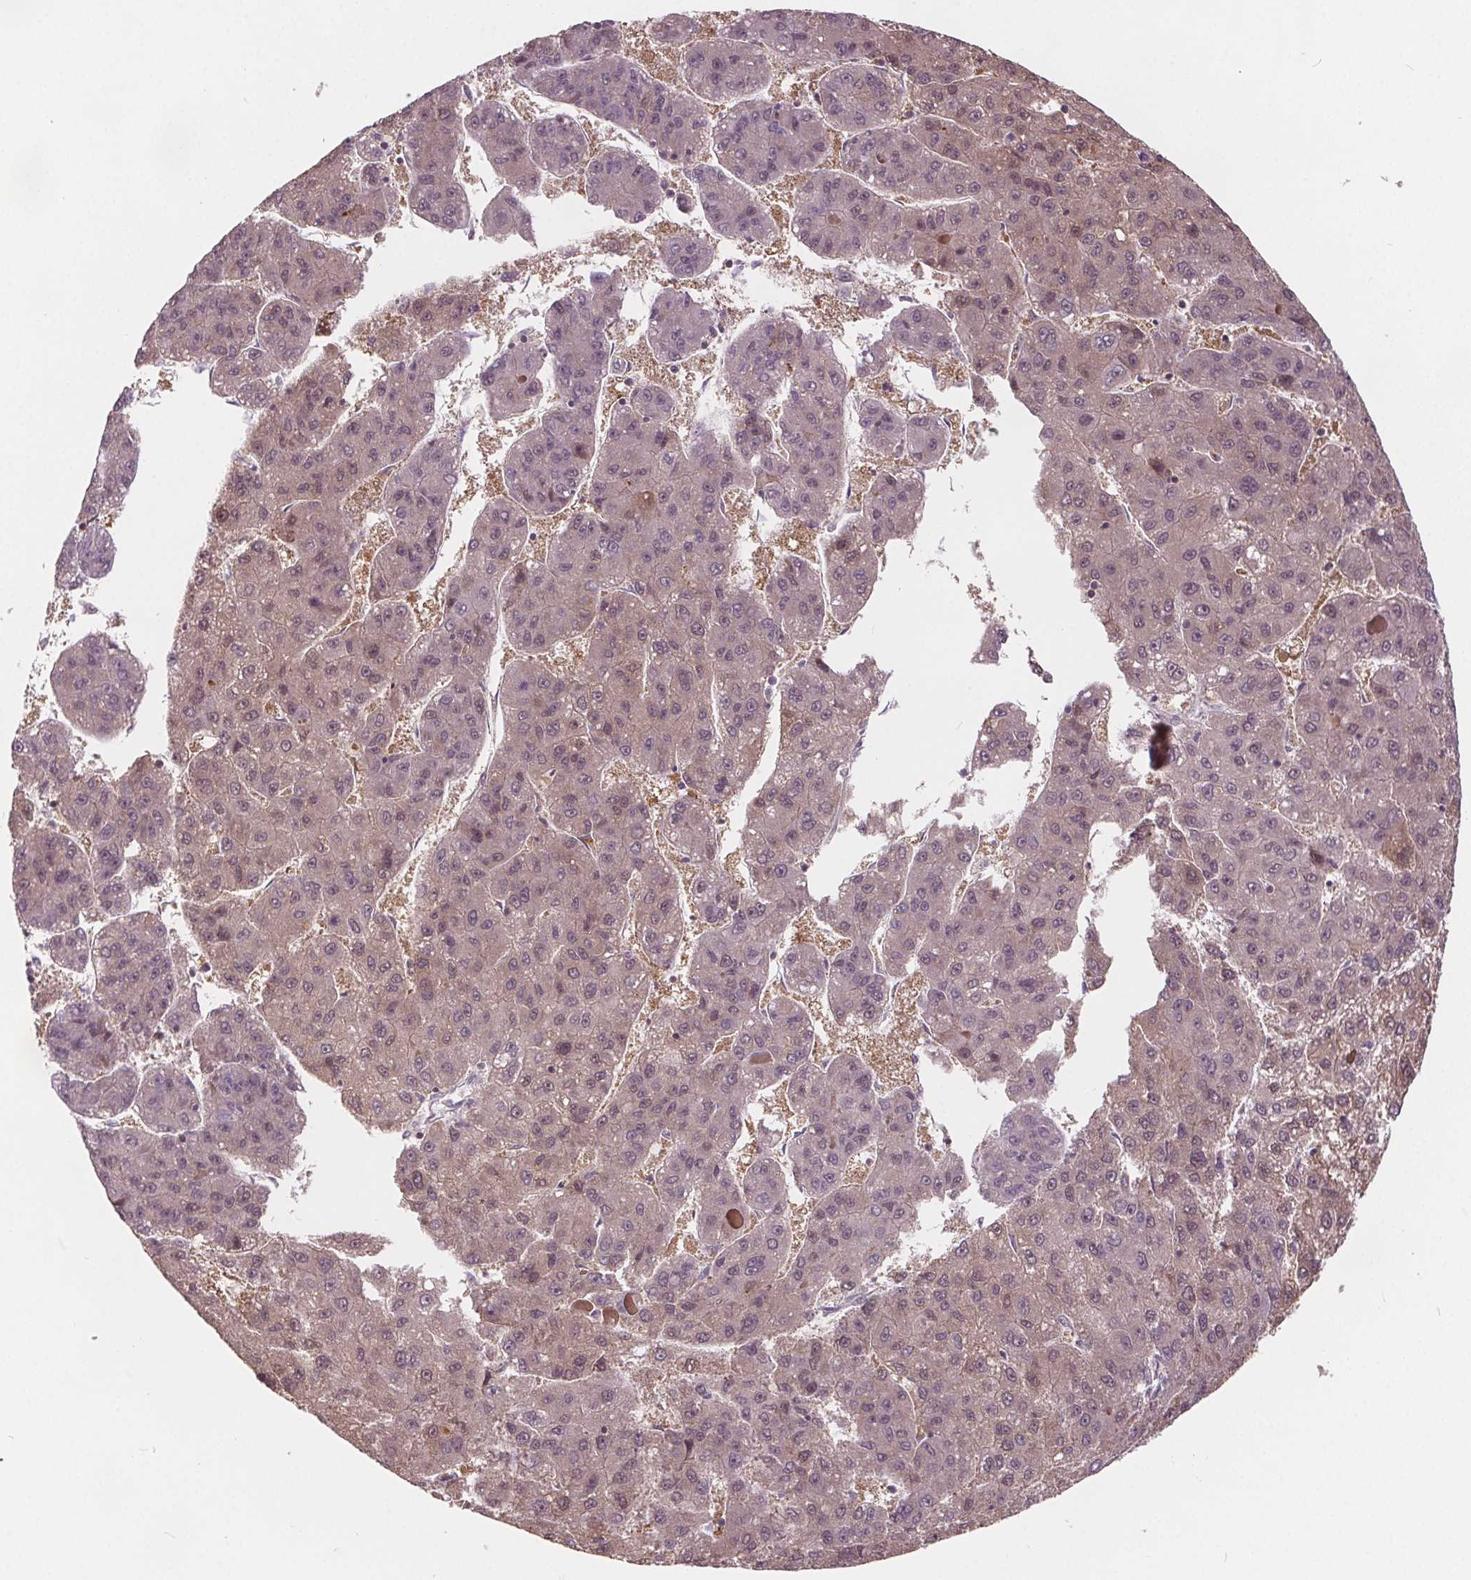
{"staining": {"intensity": "weak", "quantity": "25%-75%", "location": "cytoplasmic/membranous,nuclear"}, "tissue": "liver cancer", "cell_type": "Tumor cells", "image_type": "cancer", "snomed": [{"axis": "morphology", "description": "Carcinoma, Hepatocellular, NOS"}, {"axis": "topography", "description": "Liver"}], "caption": "Approximately 25%-75% of tumor cells in hepatocellular carcinoma (liver) show weak cytoplasmic/membranous and nuclear protein staining as visualized by brown immunohistochemical staining.", "gene": "HIF1AN", "patient": {"sex": "female", "age": 82}}